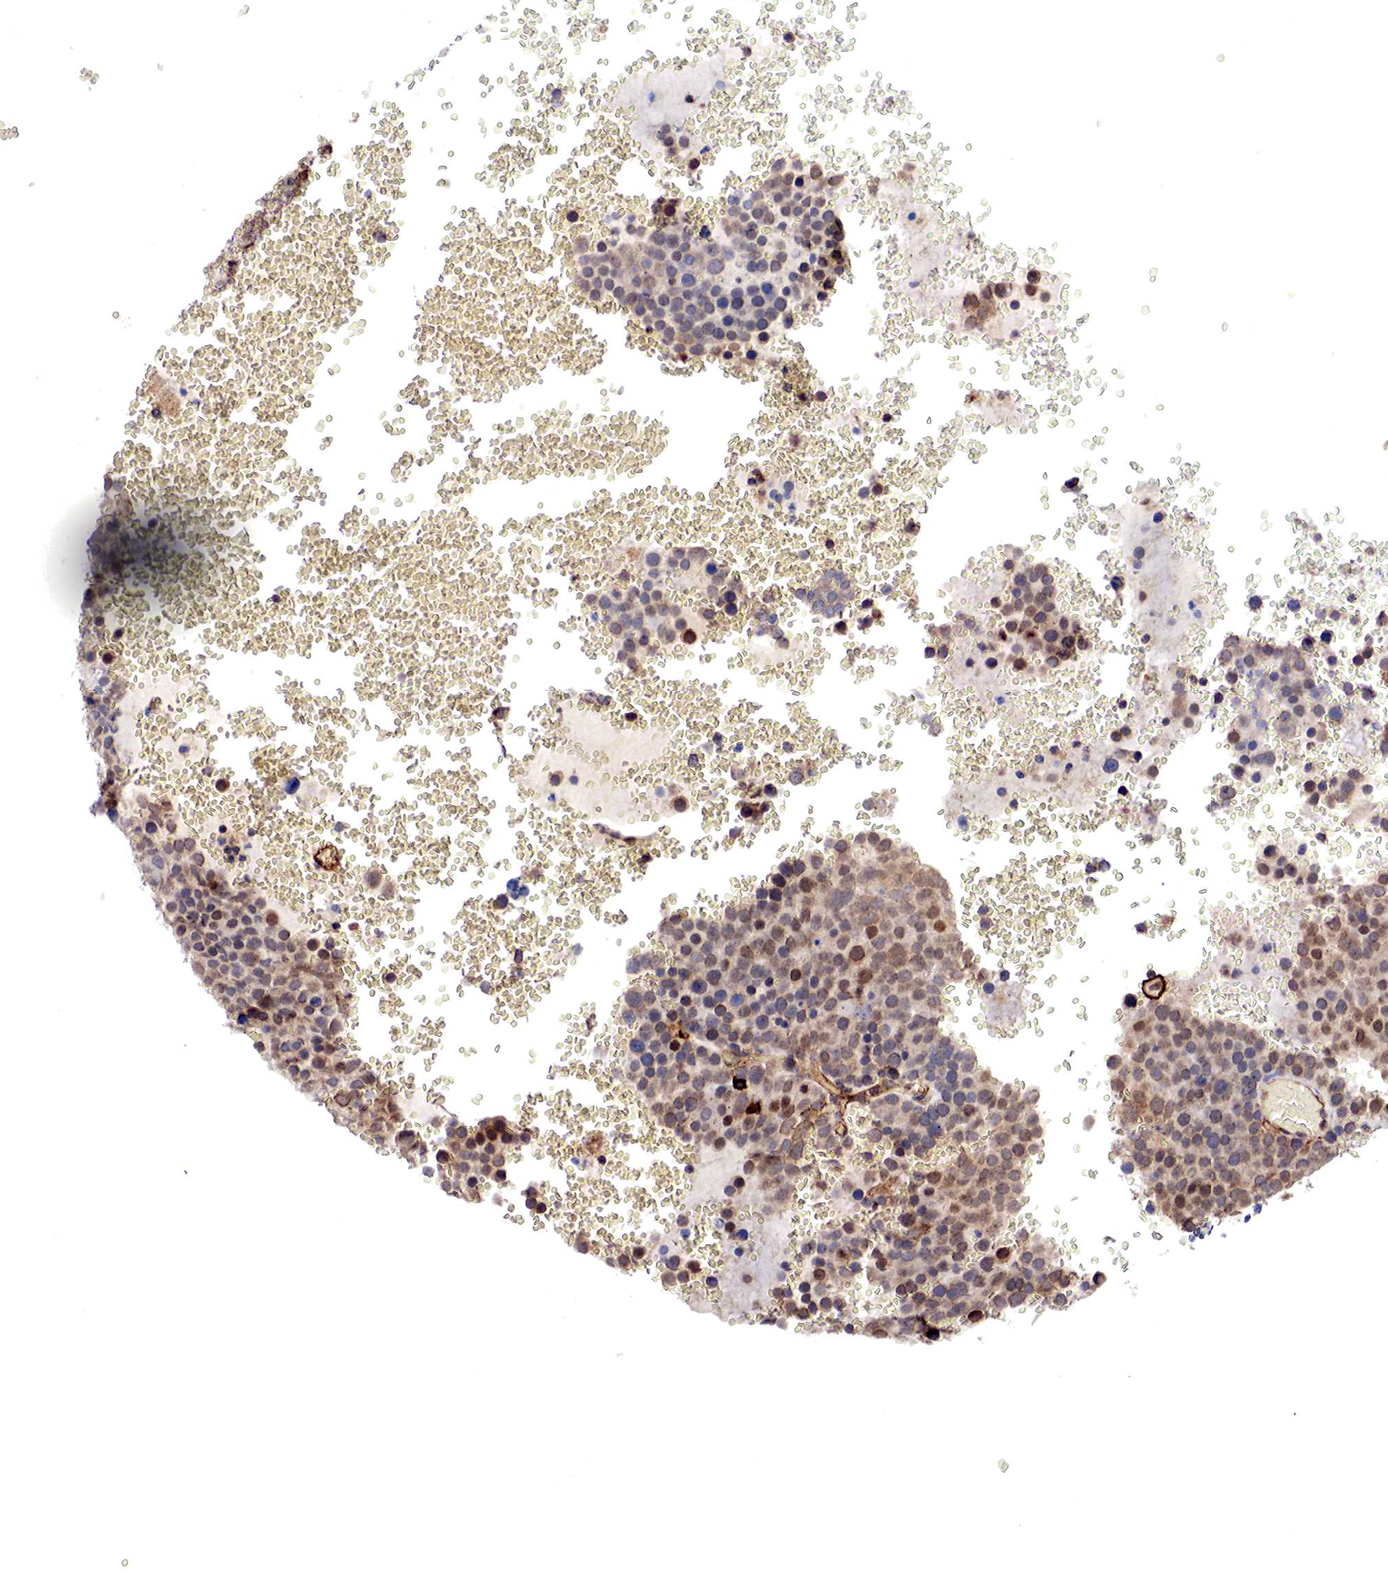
{"staining": {"intensity": "moderate", "quantity": ">75%", "location": "cytoplasmic/membranous,nuclear"}, "tissue": "testis cancer", "cell_type": "Tumor cells", "image_type": "cancer", "snomed": [{"axis": "morphology", "description": "Seminoma, NOS"}, {"axis": "topography", "description": "Testis"}], "caption": "This is an image of immunohistochemistry staining of testis seminoma, which shows moderate staining in the cytoplasmic/membranous and nuclear of tumor cells.", "gene": "PABIR2", "patient": {"sex": "male", "age": 71}}